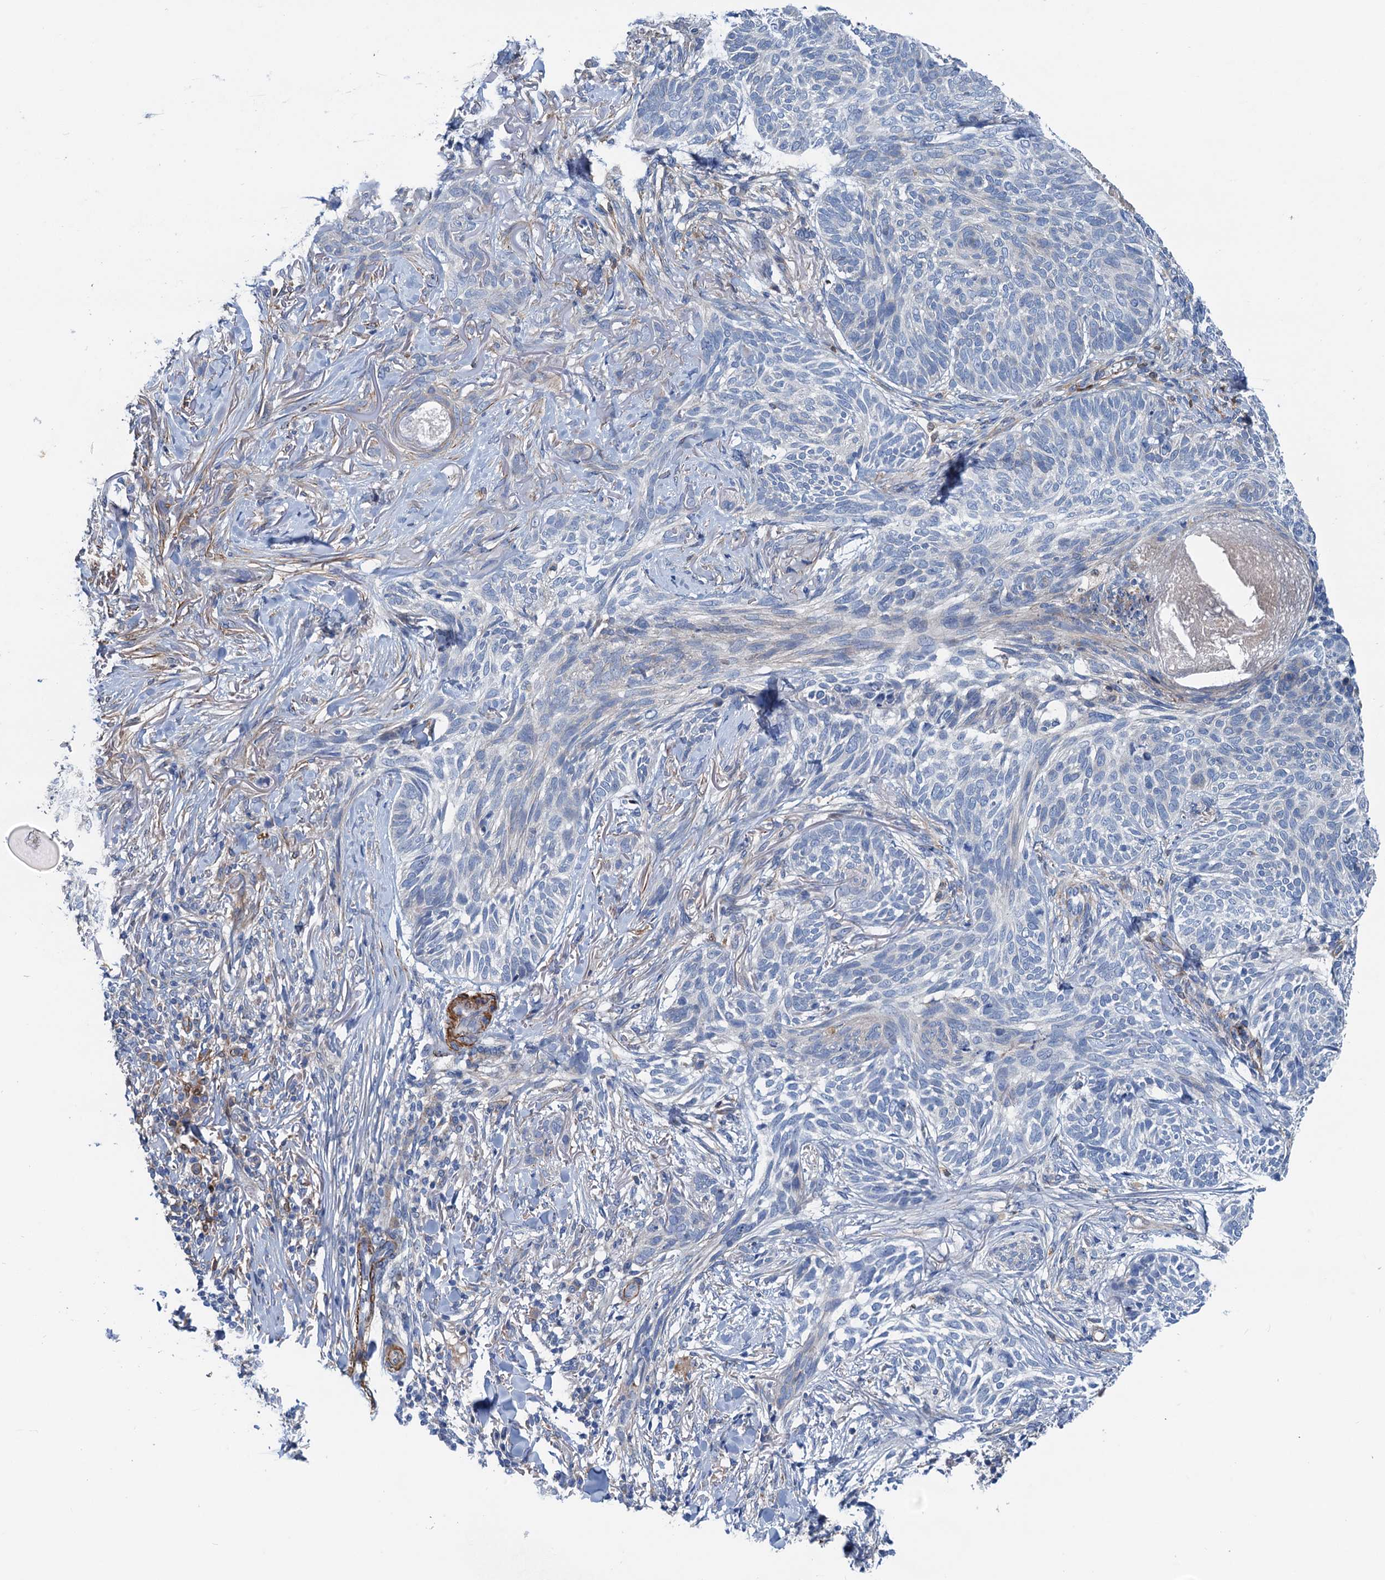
{"staining": {"intensity": "negative", "quantity": "none", "location": "none"}, "tissue": "skin cancer", "cell_type": "Tumor cells", "image_type": "cancer", "snomed": [{"axis": "morphology", "description": "Normal tissue, NOS"}, {"axis": "morphology", "description": "Basal cell carcinoma"}, {"axis": "topography", "description": "Skin"}], "caption": "Tumor cells show no significant positivity in skin cancer.", "gene": "CSTPP1", "patient": {"sex": "male", "age": 66}}